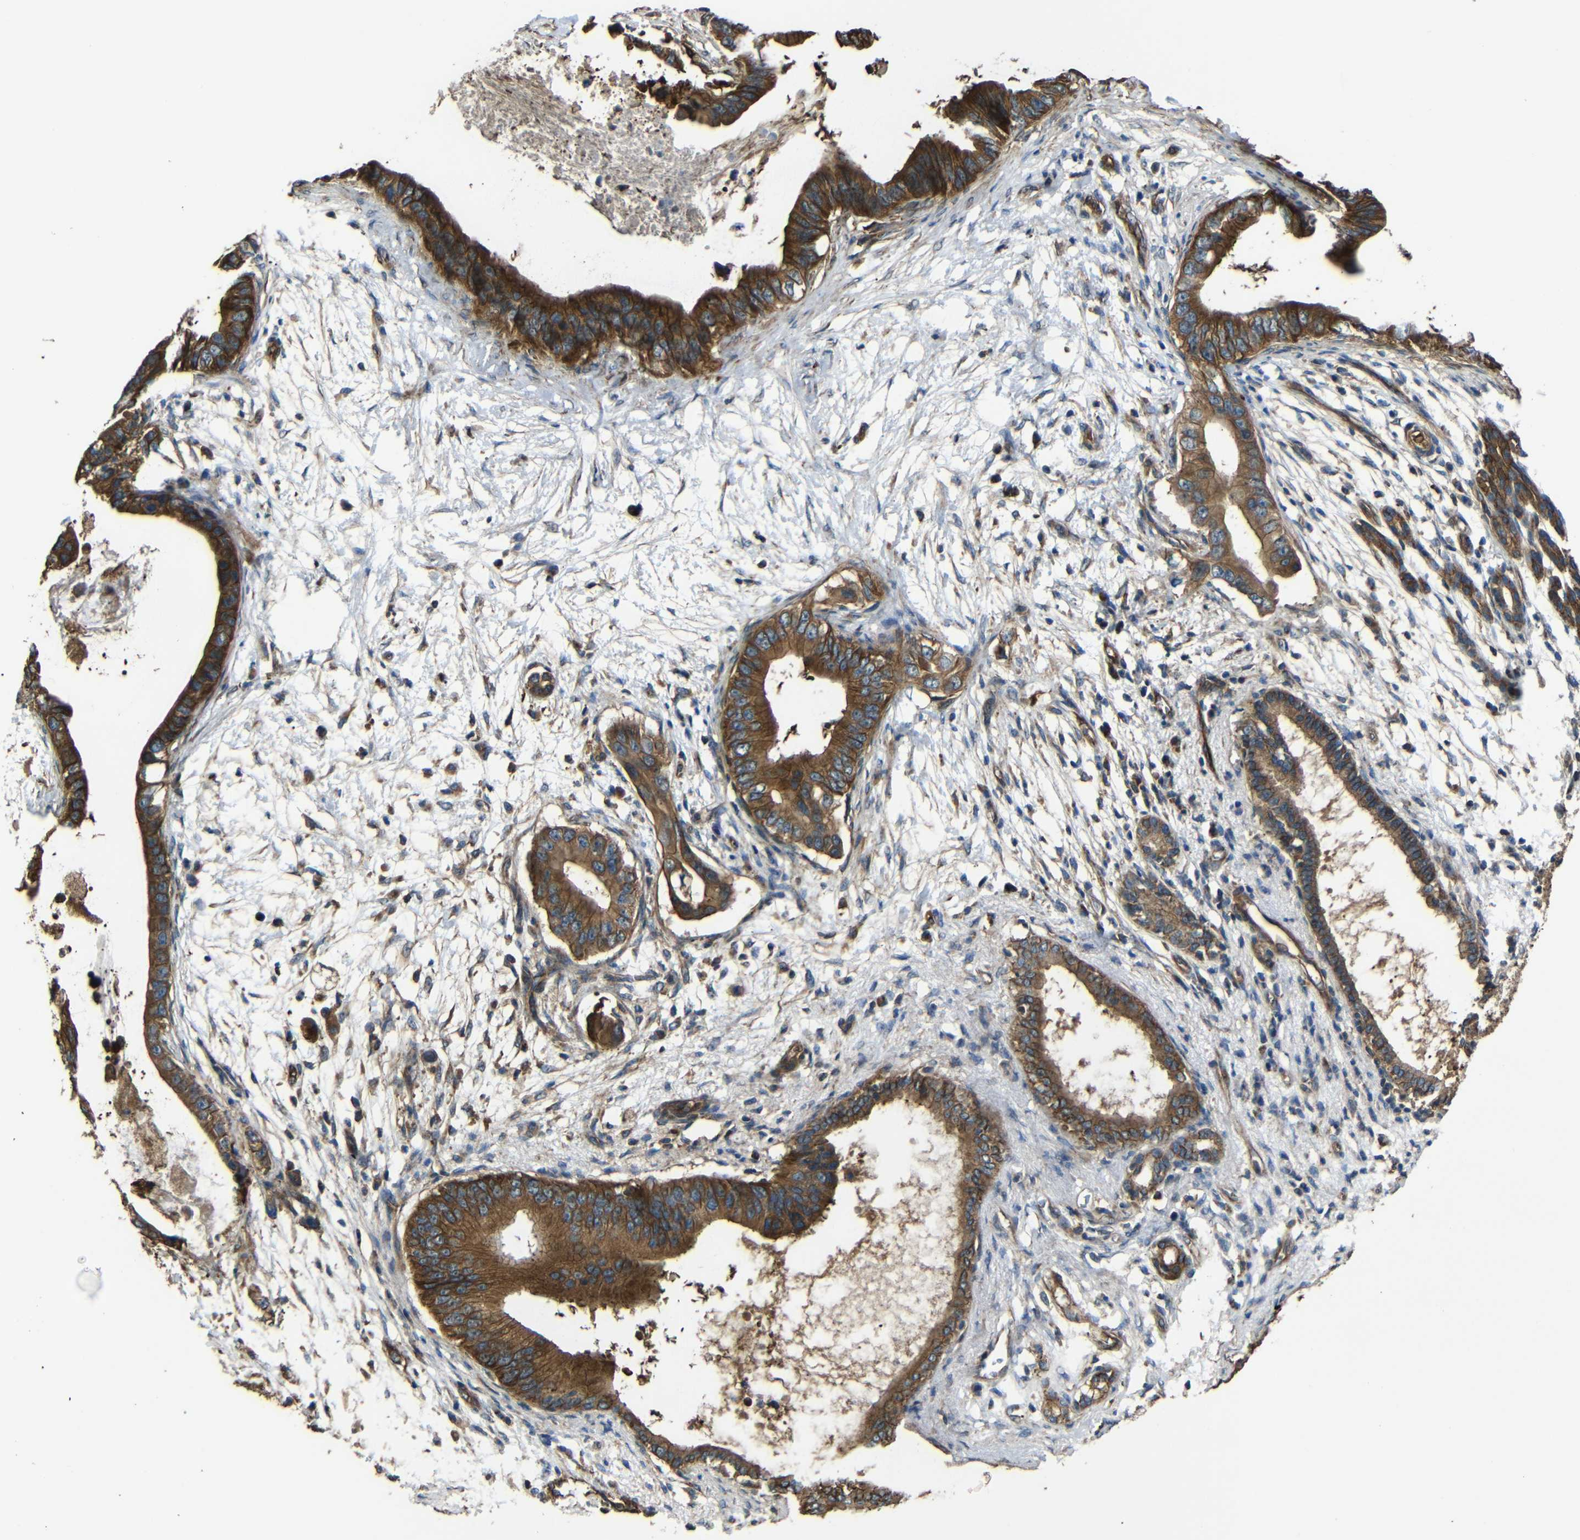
{"staining": {"intensity": "strong", "quantity": ">75%", "location": "cytoplasmic/membranous"}, "tissue": "pancreatic cancer", "cell_type": "Tumor cells", "image_type": "cancer", "snomed": [{"axis": "morphology", "description": "Adenocarcinoma, NOS"}, {"axis": "topography", "description": "Pancreas"}], "caption": "Pancreatic adenocarcinoma stained with a brown dye shows strong cytoplasmic/membranous positive expression in about >75% of tumor cells.", "gene": "PTCH1", "patient": {"sex": "male", "age": 77}}